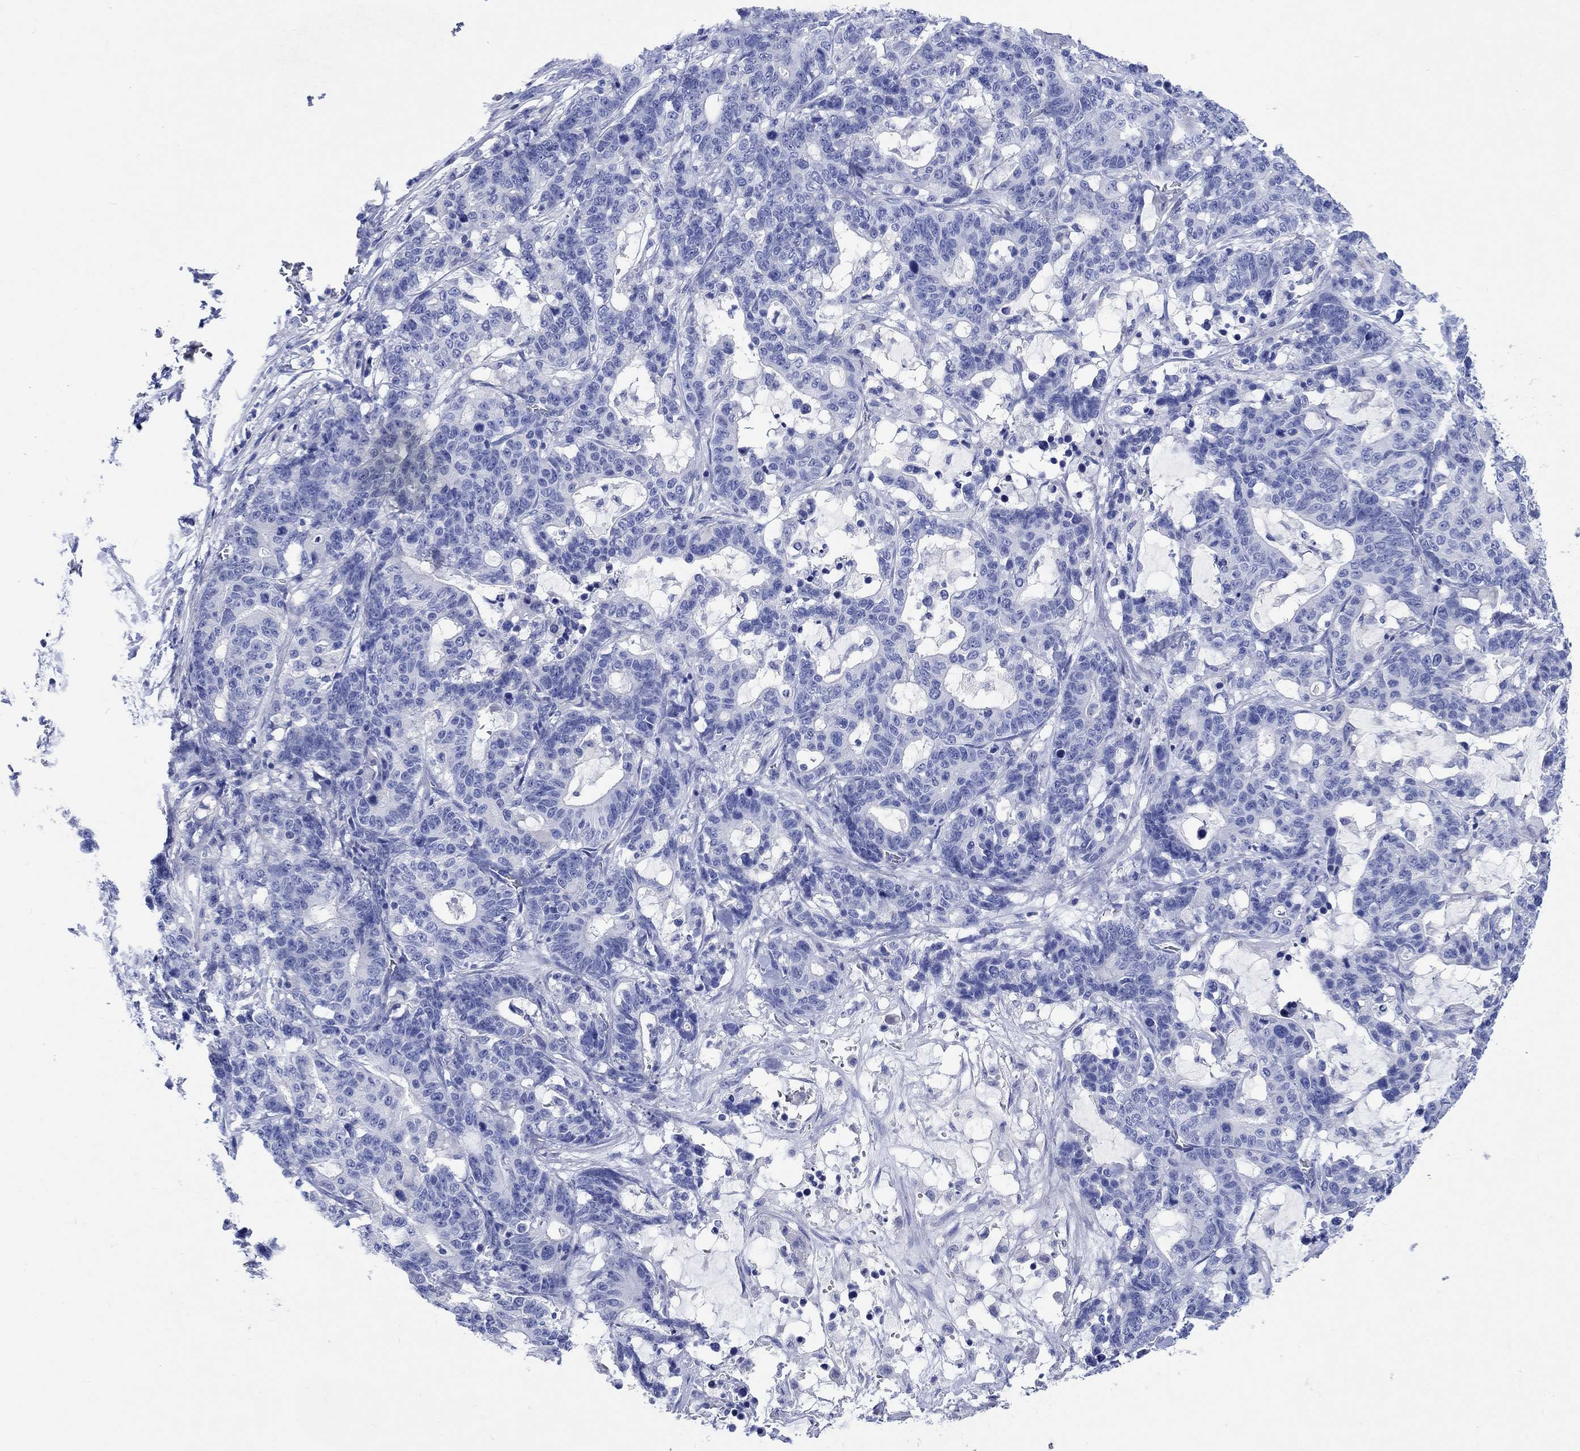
{"staining": {"intensity": "negative", "quantity": "none", "location": "none"}, "tissue": "stomach cancer", "cell_type": "Tumor cells", "image_type": "cancer", "snomed": [{"axis": "morphology", "description": "Normal tissue, NOS"}, {"axis": "morphology", "description": "Adenocarcinoma, NOS"}, {"axis": "topography", "description": "Stomach"}], "caption": "This is an immunohistochemistry image of stomach adenocarcinoma. There is no staining in tumor cells.", "gene": "SHISA4", "patient": {"sex": "female", "age": 64}}